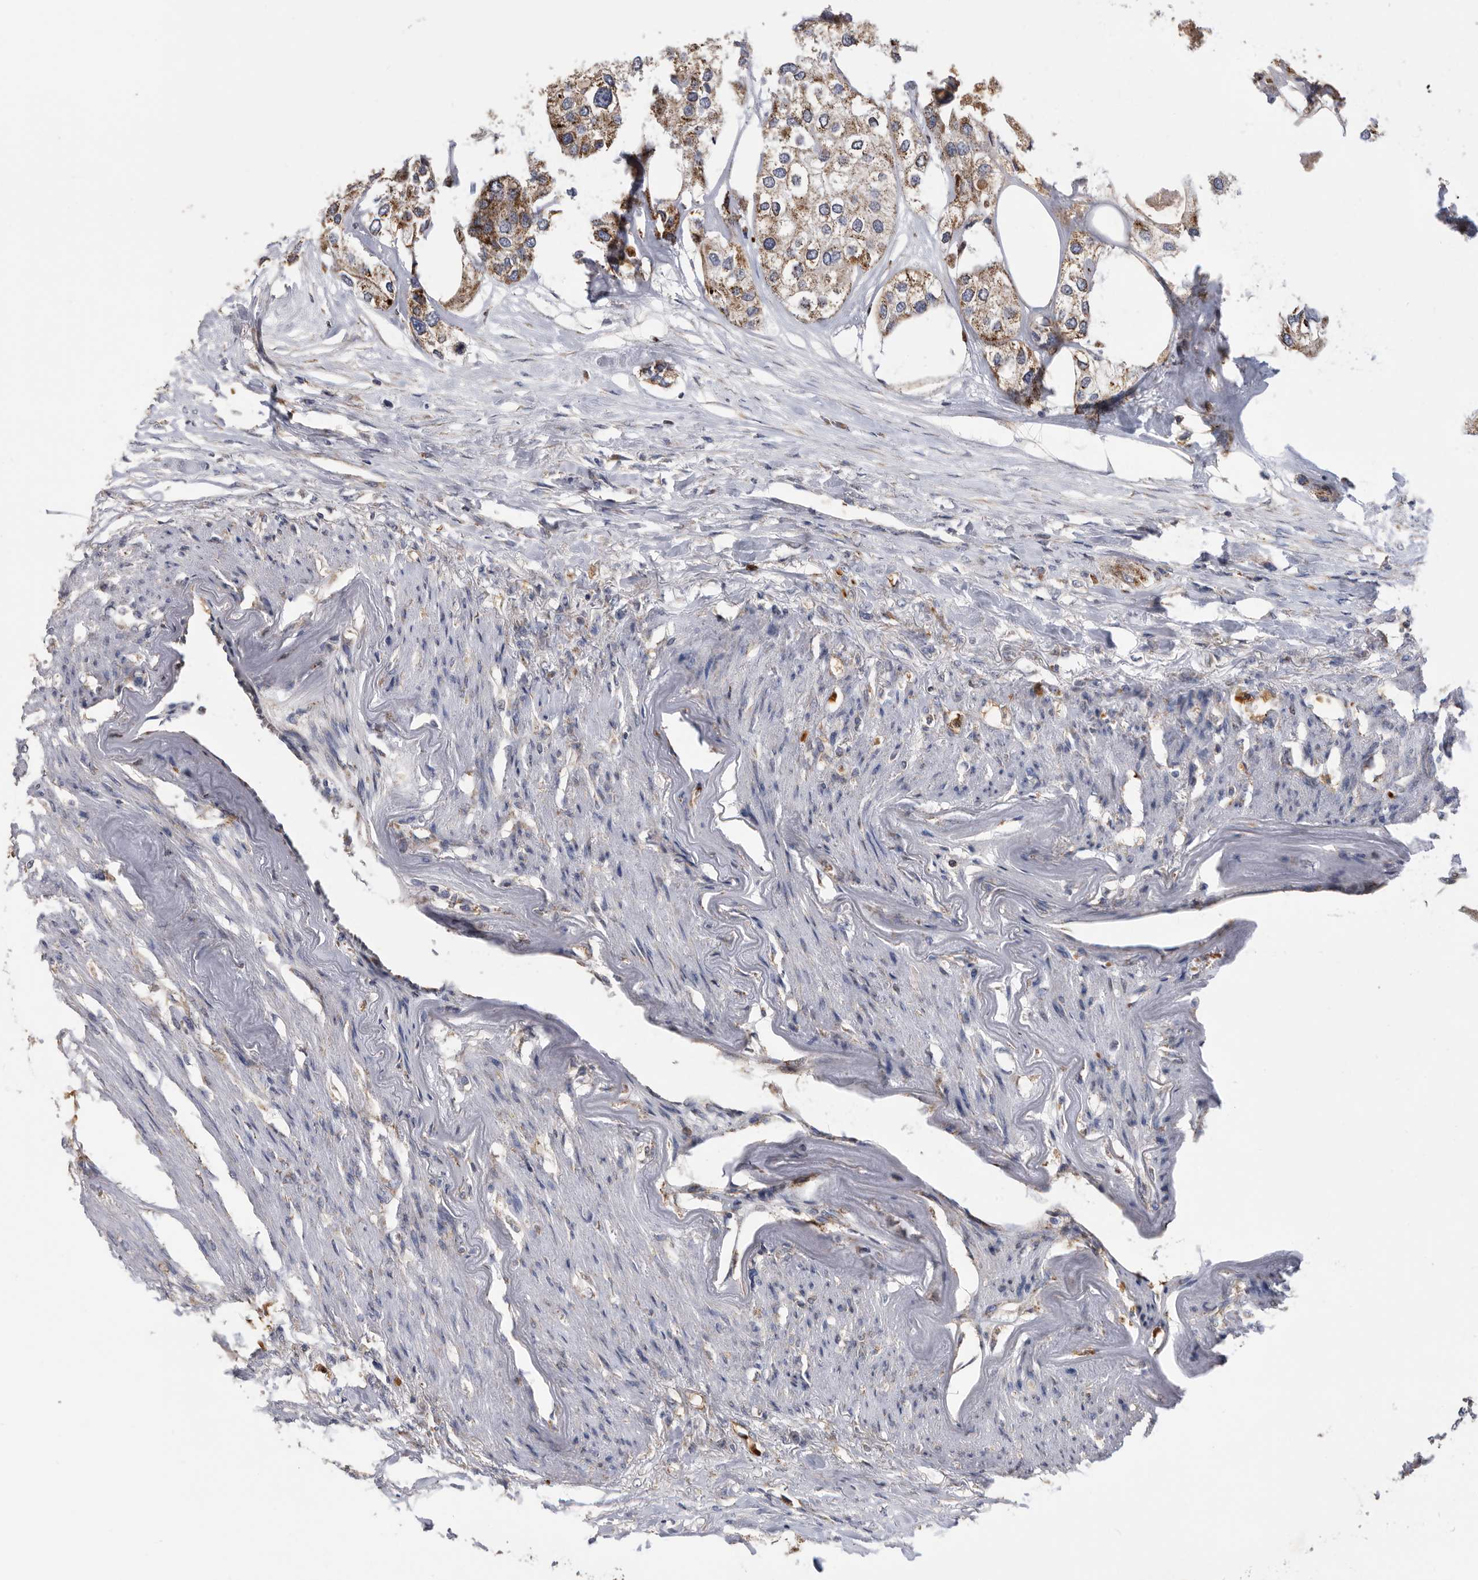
{"staining": {"intensity": "moderate", "quantity": ">75%", "location": "cytoplasmic/membranous"}, "tissue": "urothelial cancer", "cell_type": "Tumor cells", "image_type": "cancer", "snomed": [{"axis": "morphology", "description": "Urothelial carcinoma, High grade"}, {"axis": "topography", "description": "Urinary bladder"}], "caption": "The image demonstrates a brown stain indicating the presence of a protein in the cytoplasmic/membranous of tumor cells in urothelial cancer.", "gene": "CRISPLD2", "patient": {"sex": "male", "age": 64}}